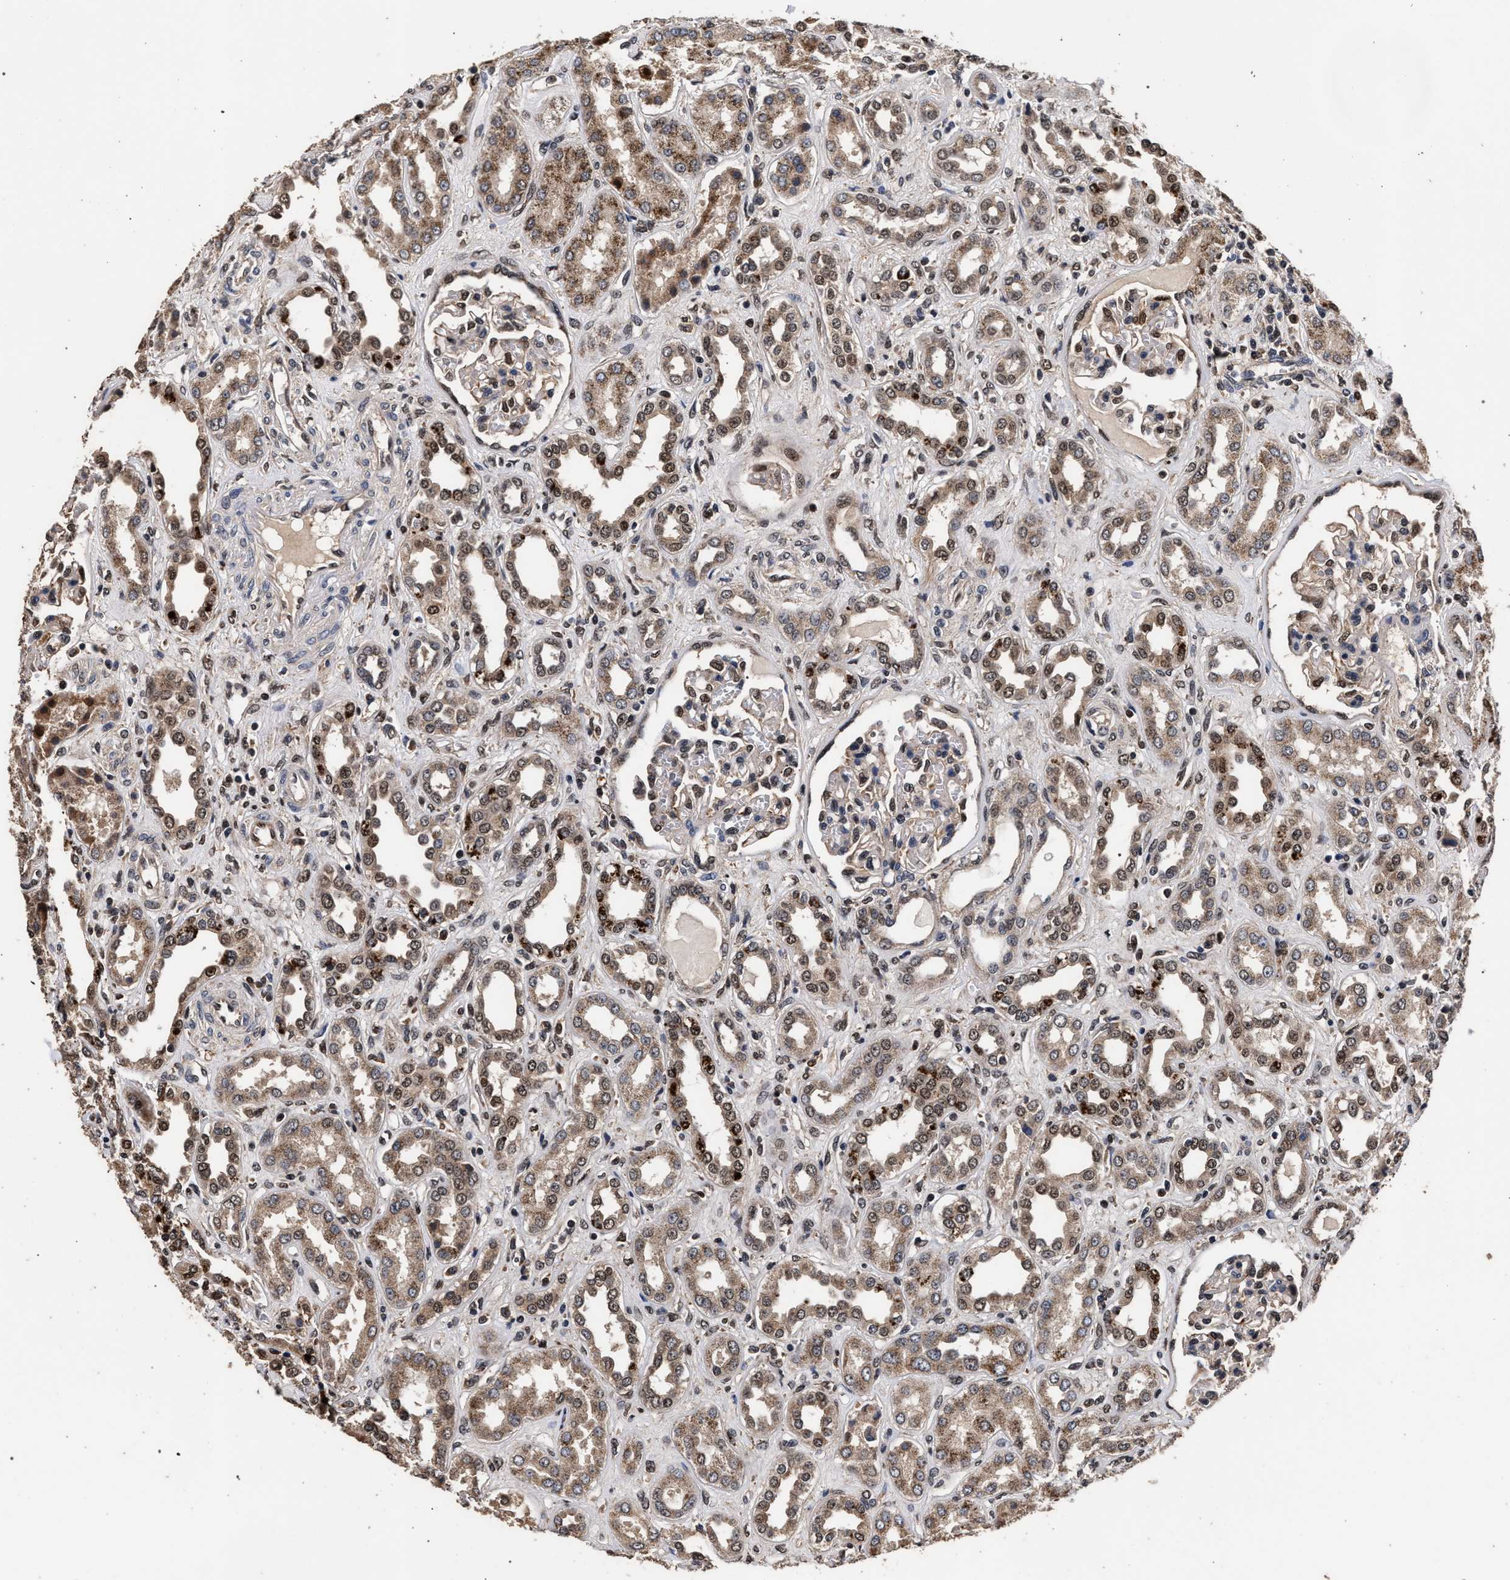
{"staining": {"intensity": "moderate", "quantity": "25%-75%", "location": "cytoplasmic/membranous,nuclear"}, "tissue": "kidney", "cell_type": "Cells in glomeruli", "image_type": "normal", "snomed": [{"axis": "morphology", "description": "Normal tissue, NOS"}, {"axis": "topography", "description": "Kidney"}], "caption": "High-magnification brightfield microscopy of benign kidney stained with DAB (3,3'-diaminobenzidine) (brown) and counterstained with hematoxylin (blue). cells in glomeruli exhibit moderate cytoplasmic/membranous,nuclear positivity is seen in approximately25%-75% of cells. The staining was performed using DAB to visualize the protein expression in brown, while the nuclei were stained in blue with hematoxylin (Magnification: 20x).", "gene": "ACOX1", "patient": {"sex": "male", "age": 59}}